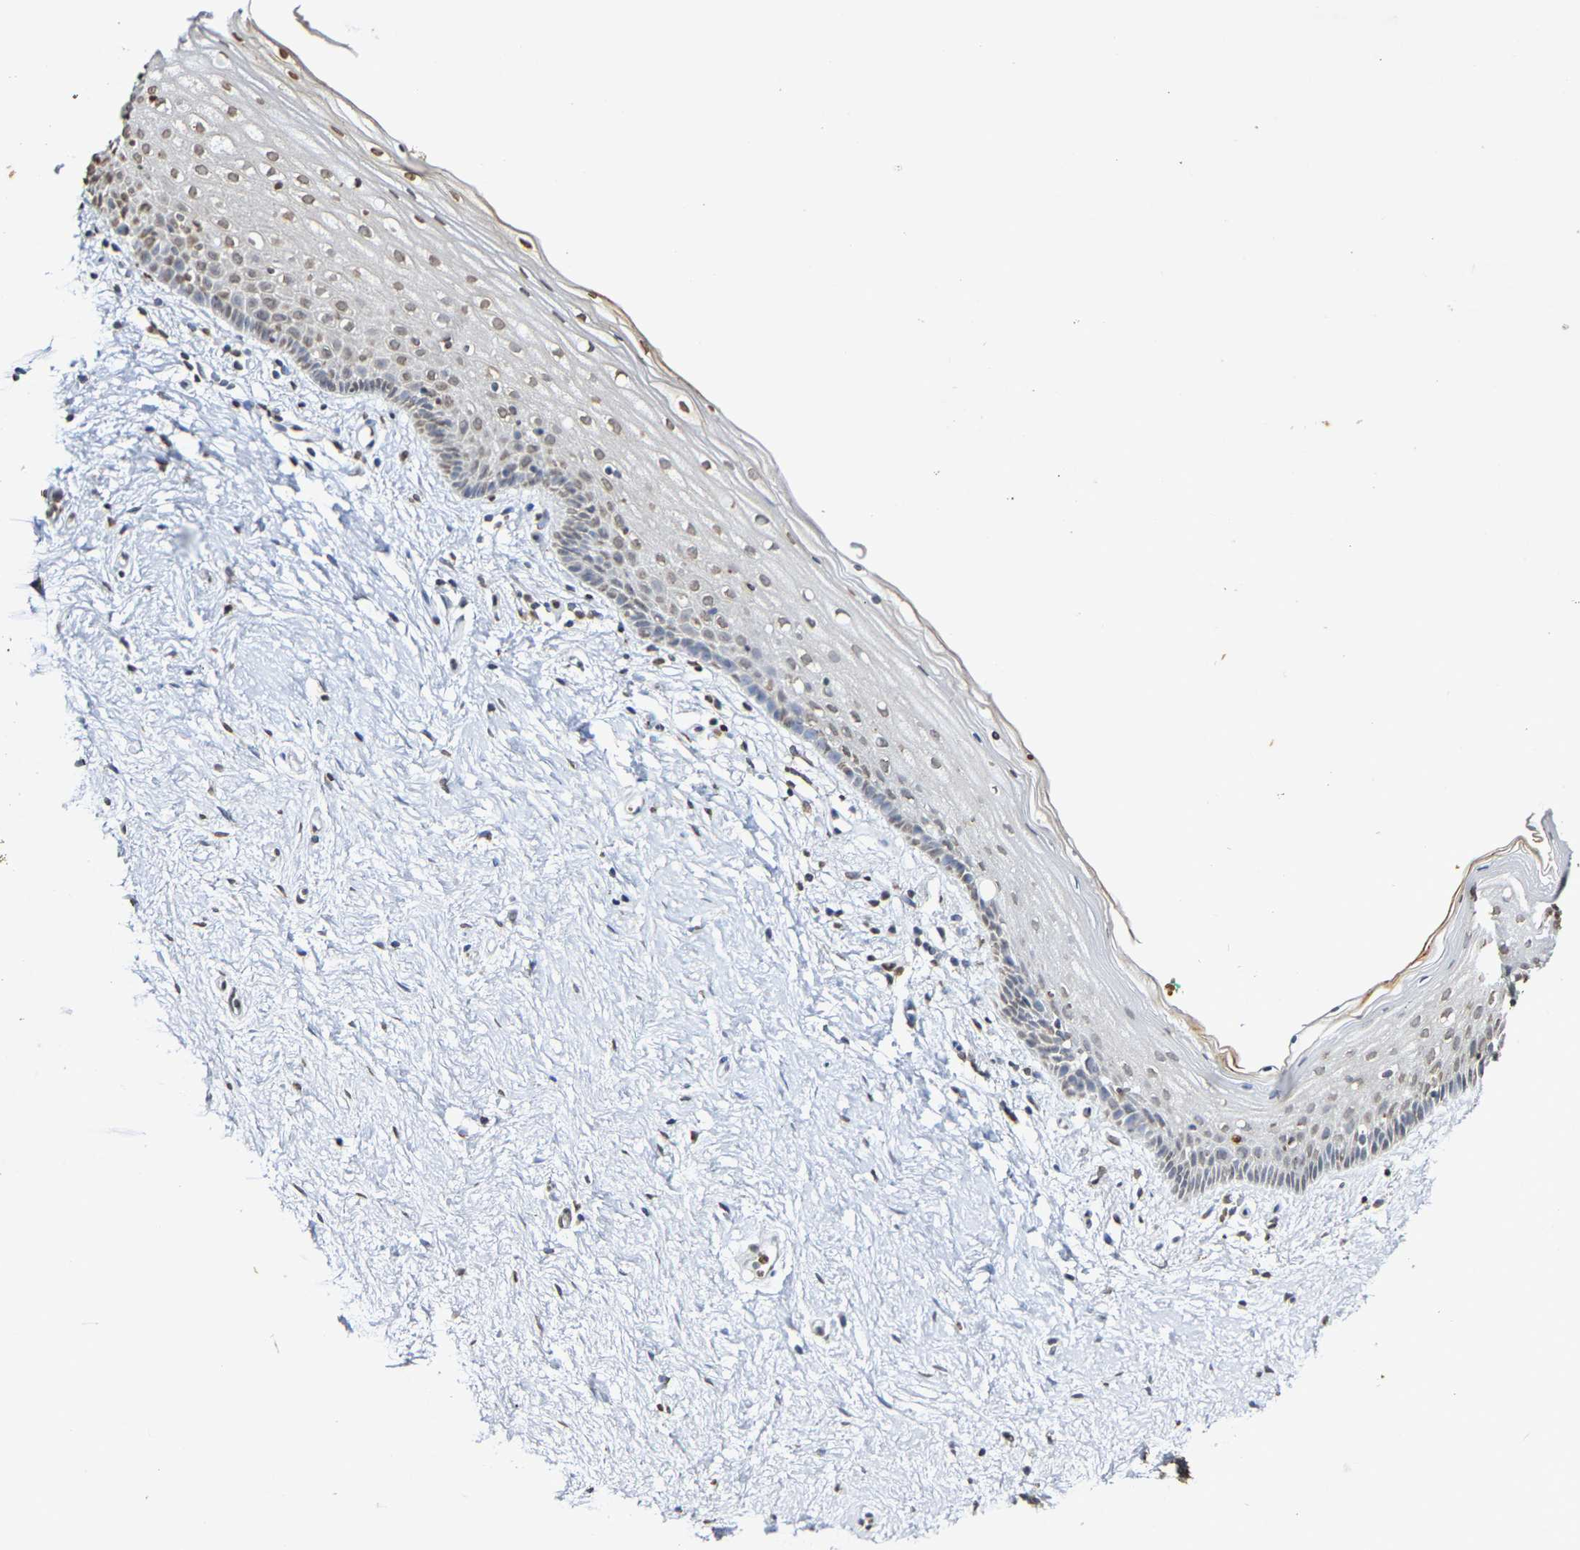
{"staining": {"intensity": "weak", "quantity": "25%-75%", "location": "nuclear"}, "tissue": "vagina", "cell_type": "Squamous epithelial cells", "image_type": "normal", "snomed": [{"axis": "morphology", "description": "Normal tissue, NOS"}, {"axis": "topography", "description": "Vagina"}], "caption": "This micrograph reveals IHC staining of unremarkable human vagina, with low weak nuclear positivity in approximately 25%-75% of squamous epithelial cells.", "gene": "ATF4", "patient": {"sex": "female", "age": 44}}